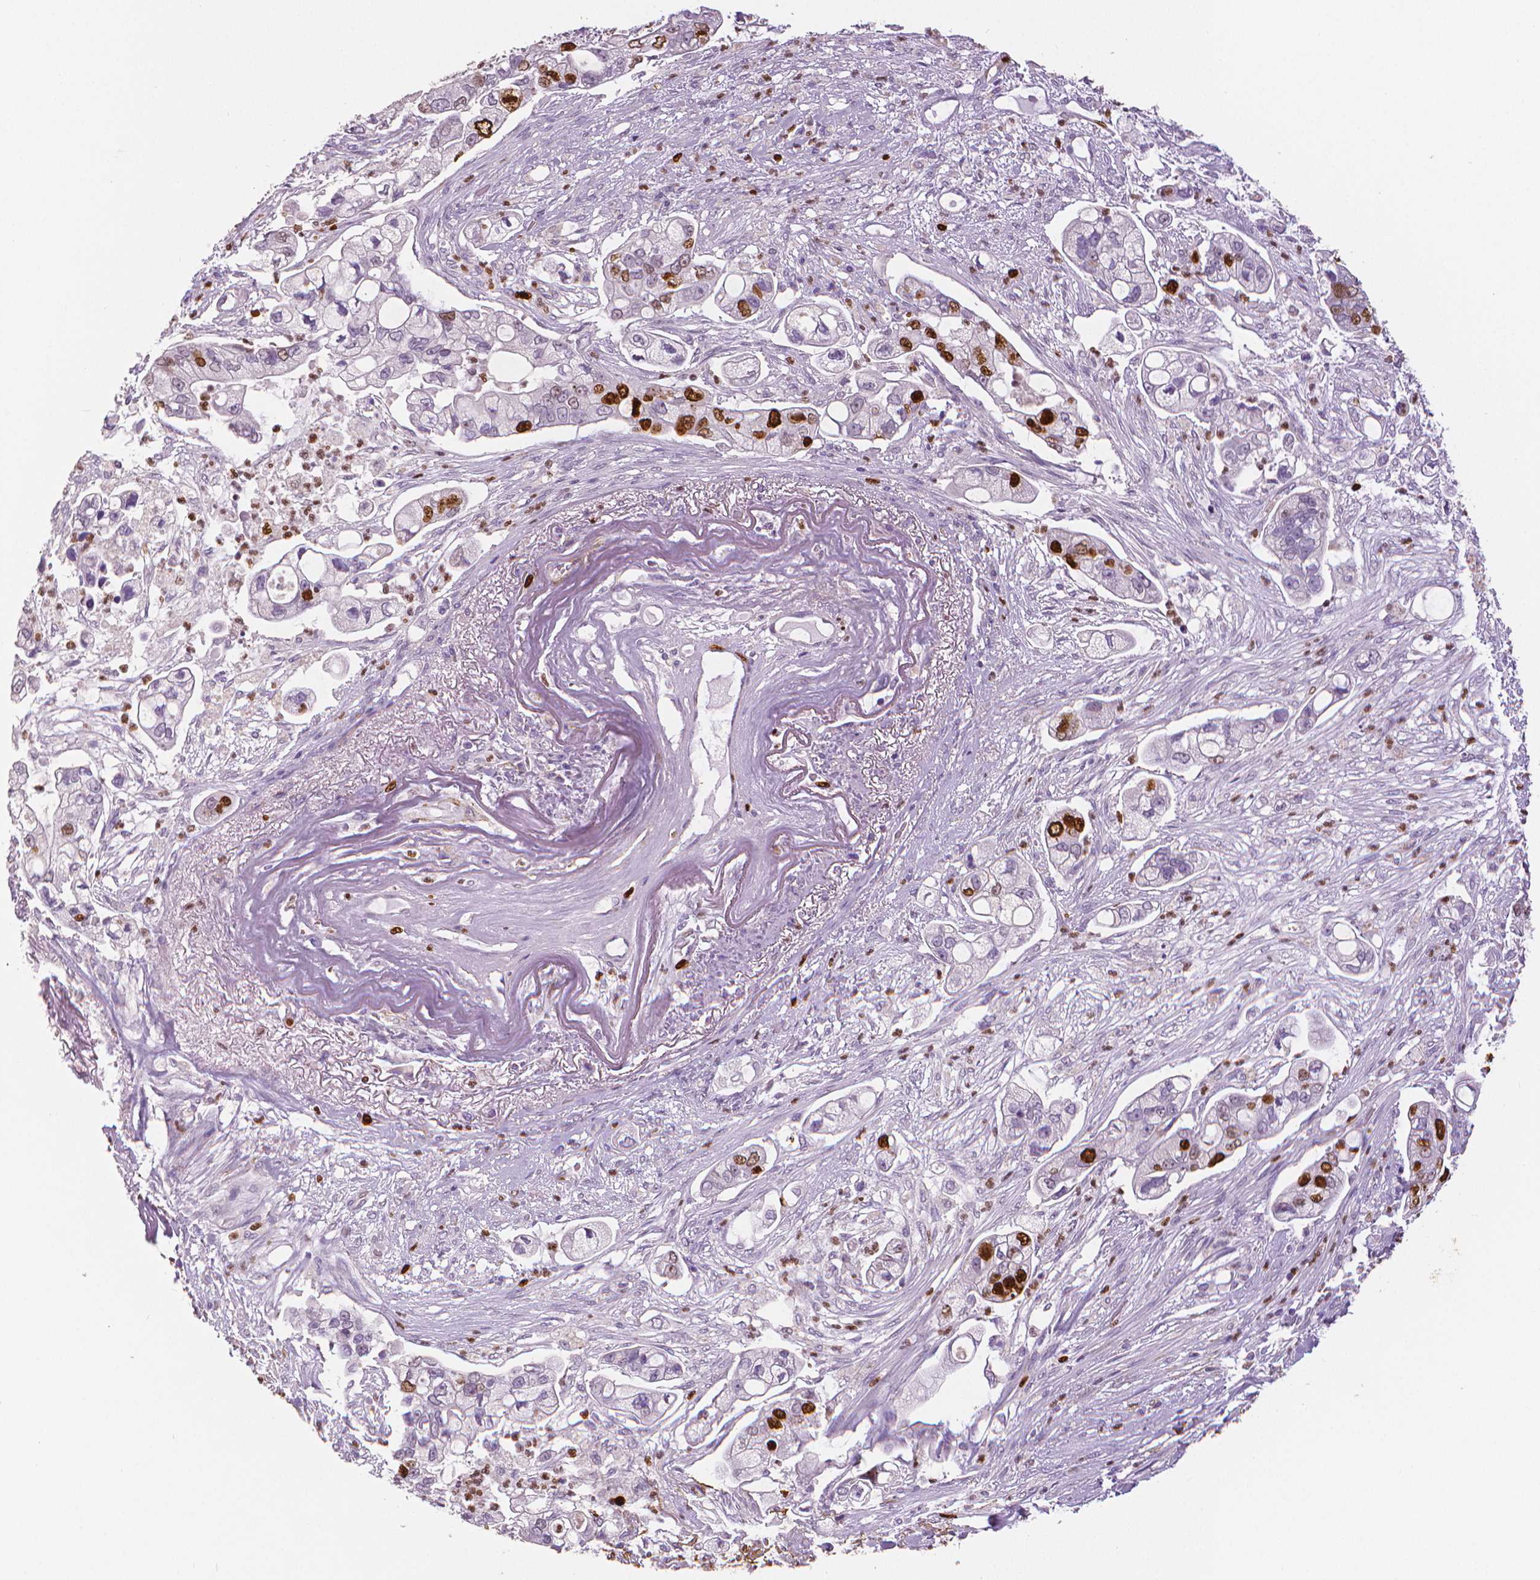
{"staining": {"intensity": "strong", "quantity": "<25%", "location": "nuclear"}, "tissue": "pancreatic cancer", "cell_type": "Tumor cells", "image_type": "cancer", "snomed": [{"axis": "morphology", "description": "Adenocarcinoma, NOS"}, {"axis": "topography", "description": "Pancreas"}], "caption": "High-magnification brightfield microscopy of adenocarcinoma (pancreatic) stained with DAB (brown) and counterstained with hematoxylin (blue). tumor cells exhibit strong nuclear staining is seen in approximately<25% of cells.", "gene": "MKI67", "patient": {"sex": "female", "age": 69}}